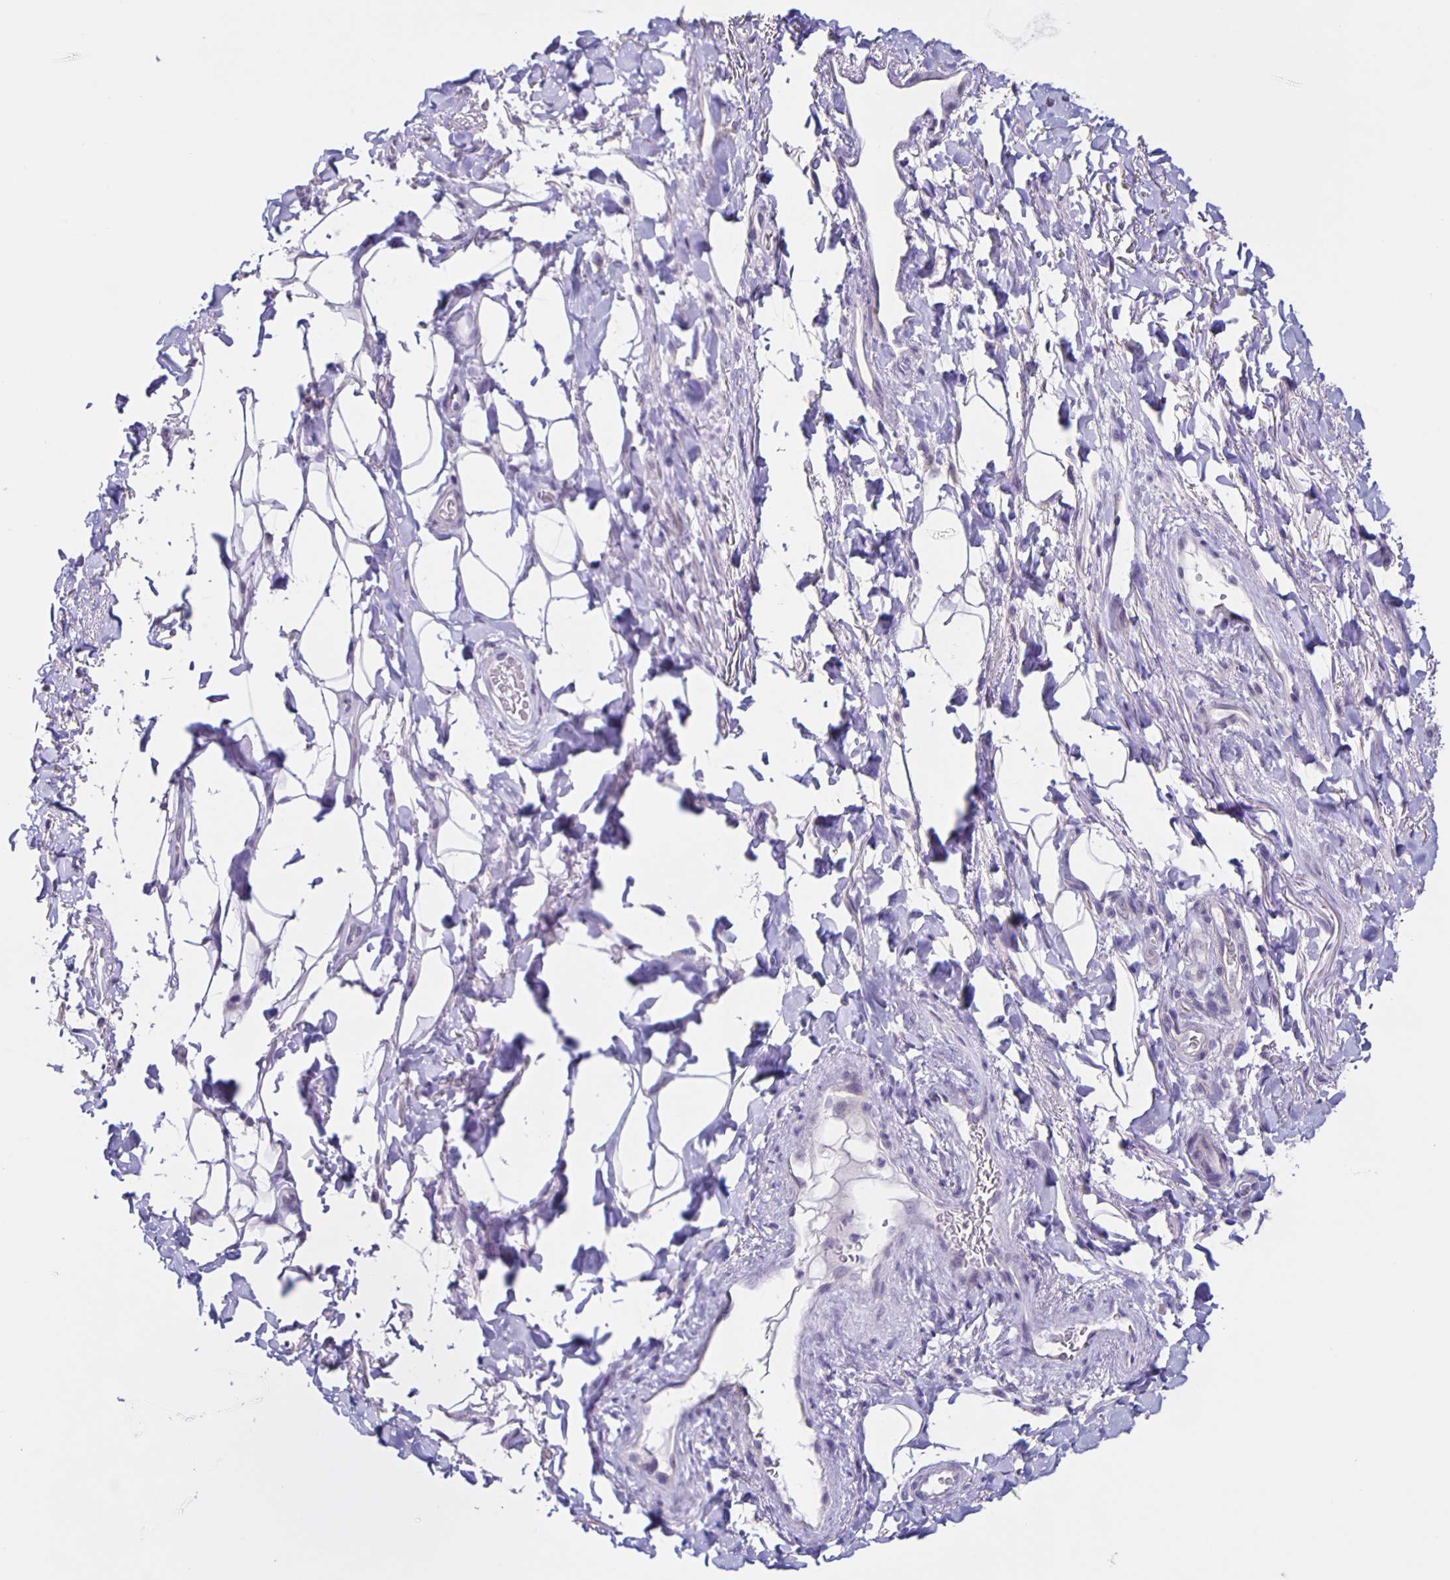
{"staining": {"intensity": "negative", "quantity": "none", "location": "none"}, "tissue": "adipose tissue", "cell_type": "Adipocytes", "image_type": "normal", "snomed": [{"axis": "morphology", "description": "Normal tissue, NOS"}, {"axis": "topography", "description": "Anal"}, {"axis": "topography", "description": "Peripheral nerve tissue"}], "caption": "Immunohistochemistry histopathology image of unremarkable human adipose tissue stained for a protein (brown), which shows no staining in adipocytes.", "gene": "SLC12A3", "patient": {"sex": "male", "age": 53}}